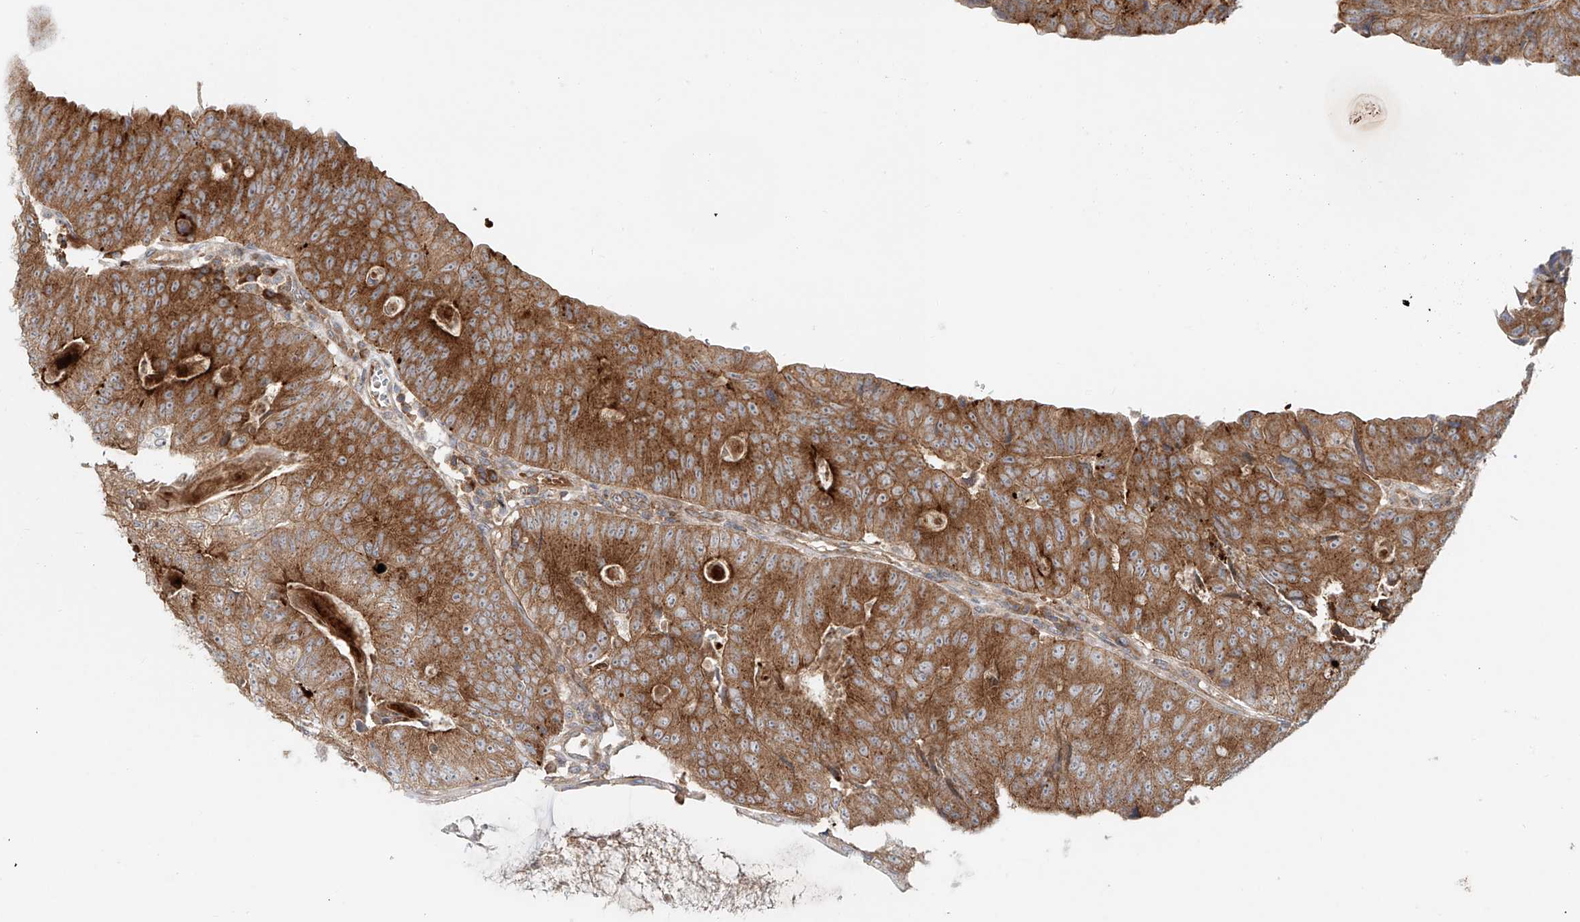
{"staining": {"intensity": "strong", "quantity": ">75%", "location": "cytoplasmic/membranous"}, "tissue": "colorectal cancer", "cell_type": "Tumor cells", "image_type": "cancer", "snomed": [{"axis": "morphology", "description": "Adenocarcinoma, NOS"}, {"axis": "topography", "description": "Colon"}], "caption": "A brown stain highlights strong cytoplasmic/membranous positivity of a protein in colorectal adenocarcinoma tumor cells.", "gene": "TJAP1", "patient": {"sex": "female", "age": 67}}